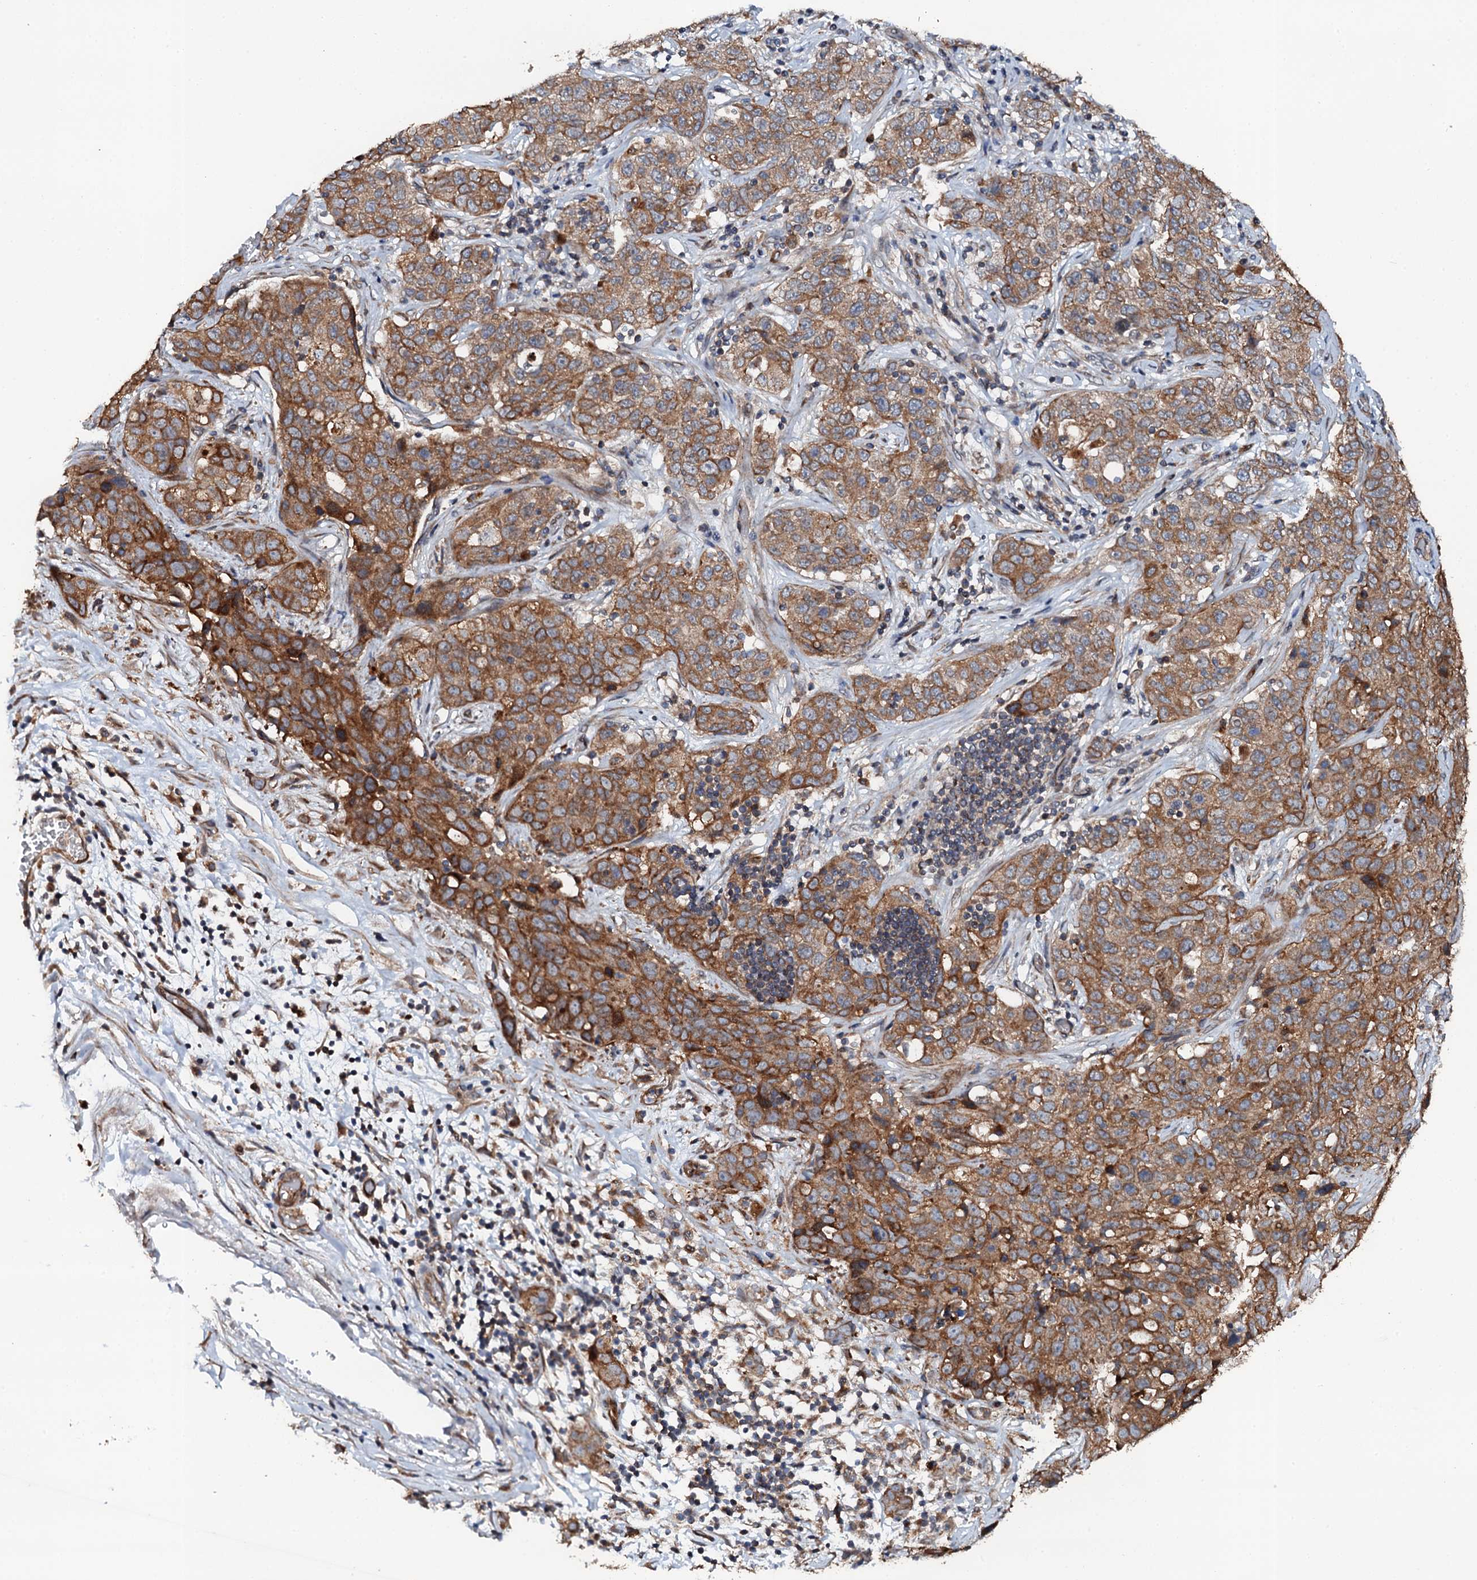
{"staining": {"intensity": "moderate", "quantity": ">75%", "location": "cytoplasmic/membranous"}, "tissue": "stomach cancer", "cell_type": "Tumor cells", "image_type": "cancer", "snomed": [{"axis": "morphology", "description": "Normal tissue, NOS"}, {"axis": "morphology", "description": "Adenocarcinoma, NOS"}, {"axis": "topography", "description": "Lymph node"}, {"axis": "topography", "description": "Stomach"}], "caption": "Moderate cytoplasmic/membranous staining is identified in about >75% of tumor cells in stomach cancer (adenocarcinoma). (Stains: DAB in brown, nuclei in blue, Microscopy: brightfield microscopy at high magnification).", "gene": "GLCE", "patient": {"sex": "male", "age": 48}}